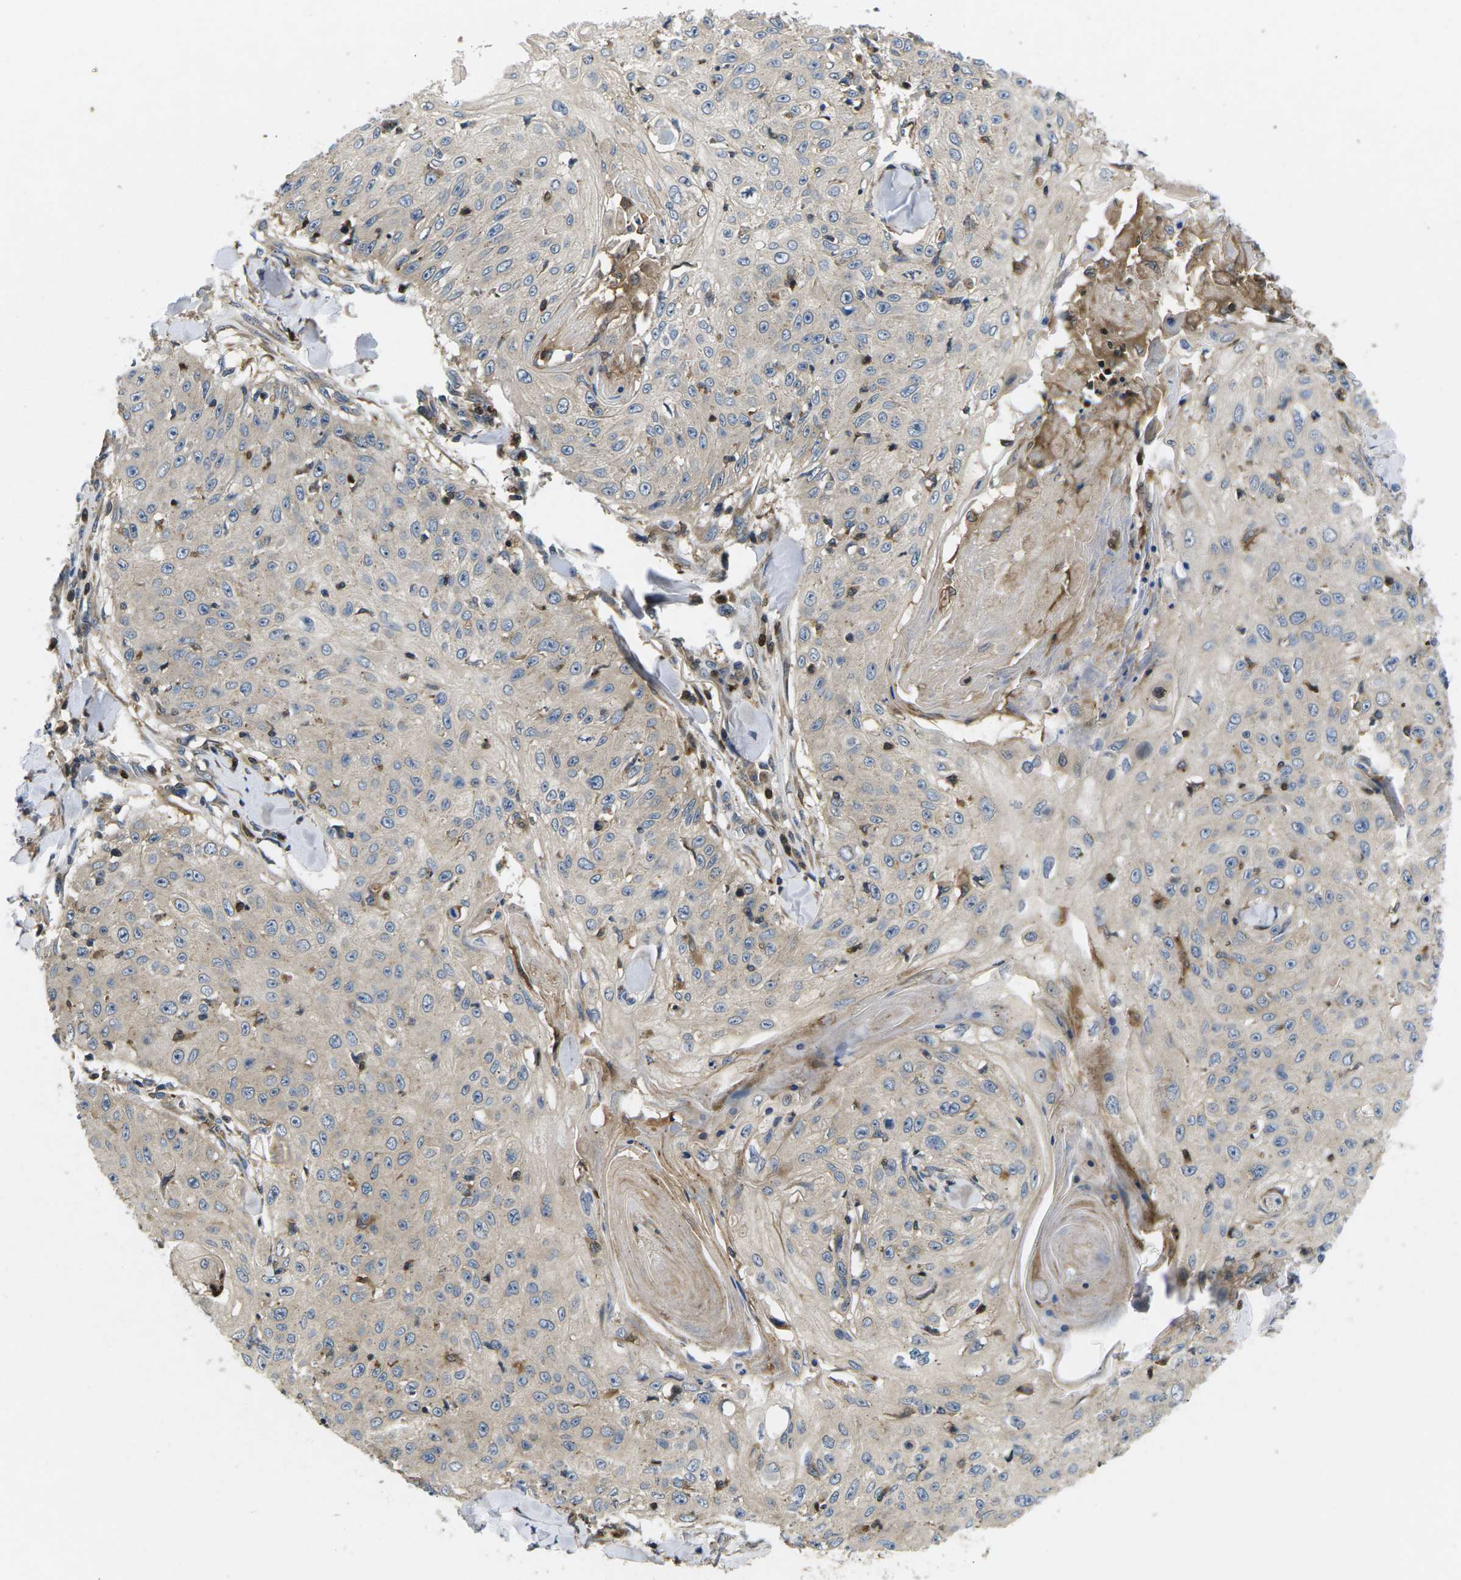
{"staining": {"intensity": "weak", "quantity": "<25%", "location": "cytoplasmic/membranous"}, "tissue": "skin cancer", "cell_type": "Tumor cells", "image_type": "cancer", "snomed": [{"axis": "morphology", "description": "Squamous cell carcinoma, NOS"}, {"axis": "topography", "description": "Skin"}], "caption": "Human skin squamous cell carcinoma stained for a protein using immunohistochemistry (IHC) displays no expression in tumor cells.", "gene": "PLCE1", "patient": {"sex": "male", "age": 86}}